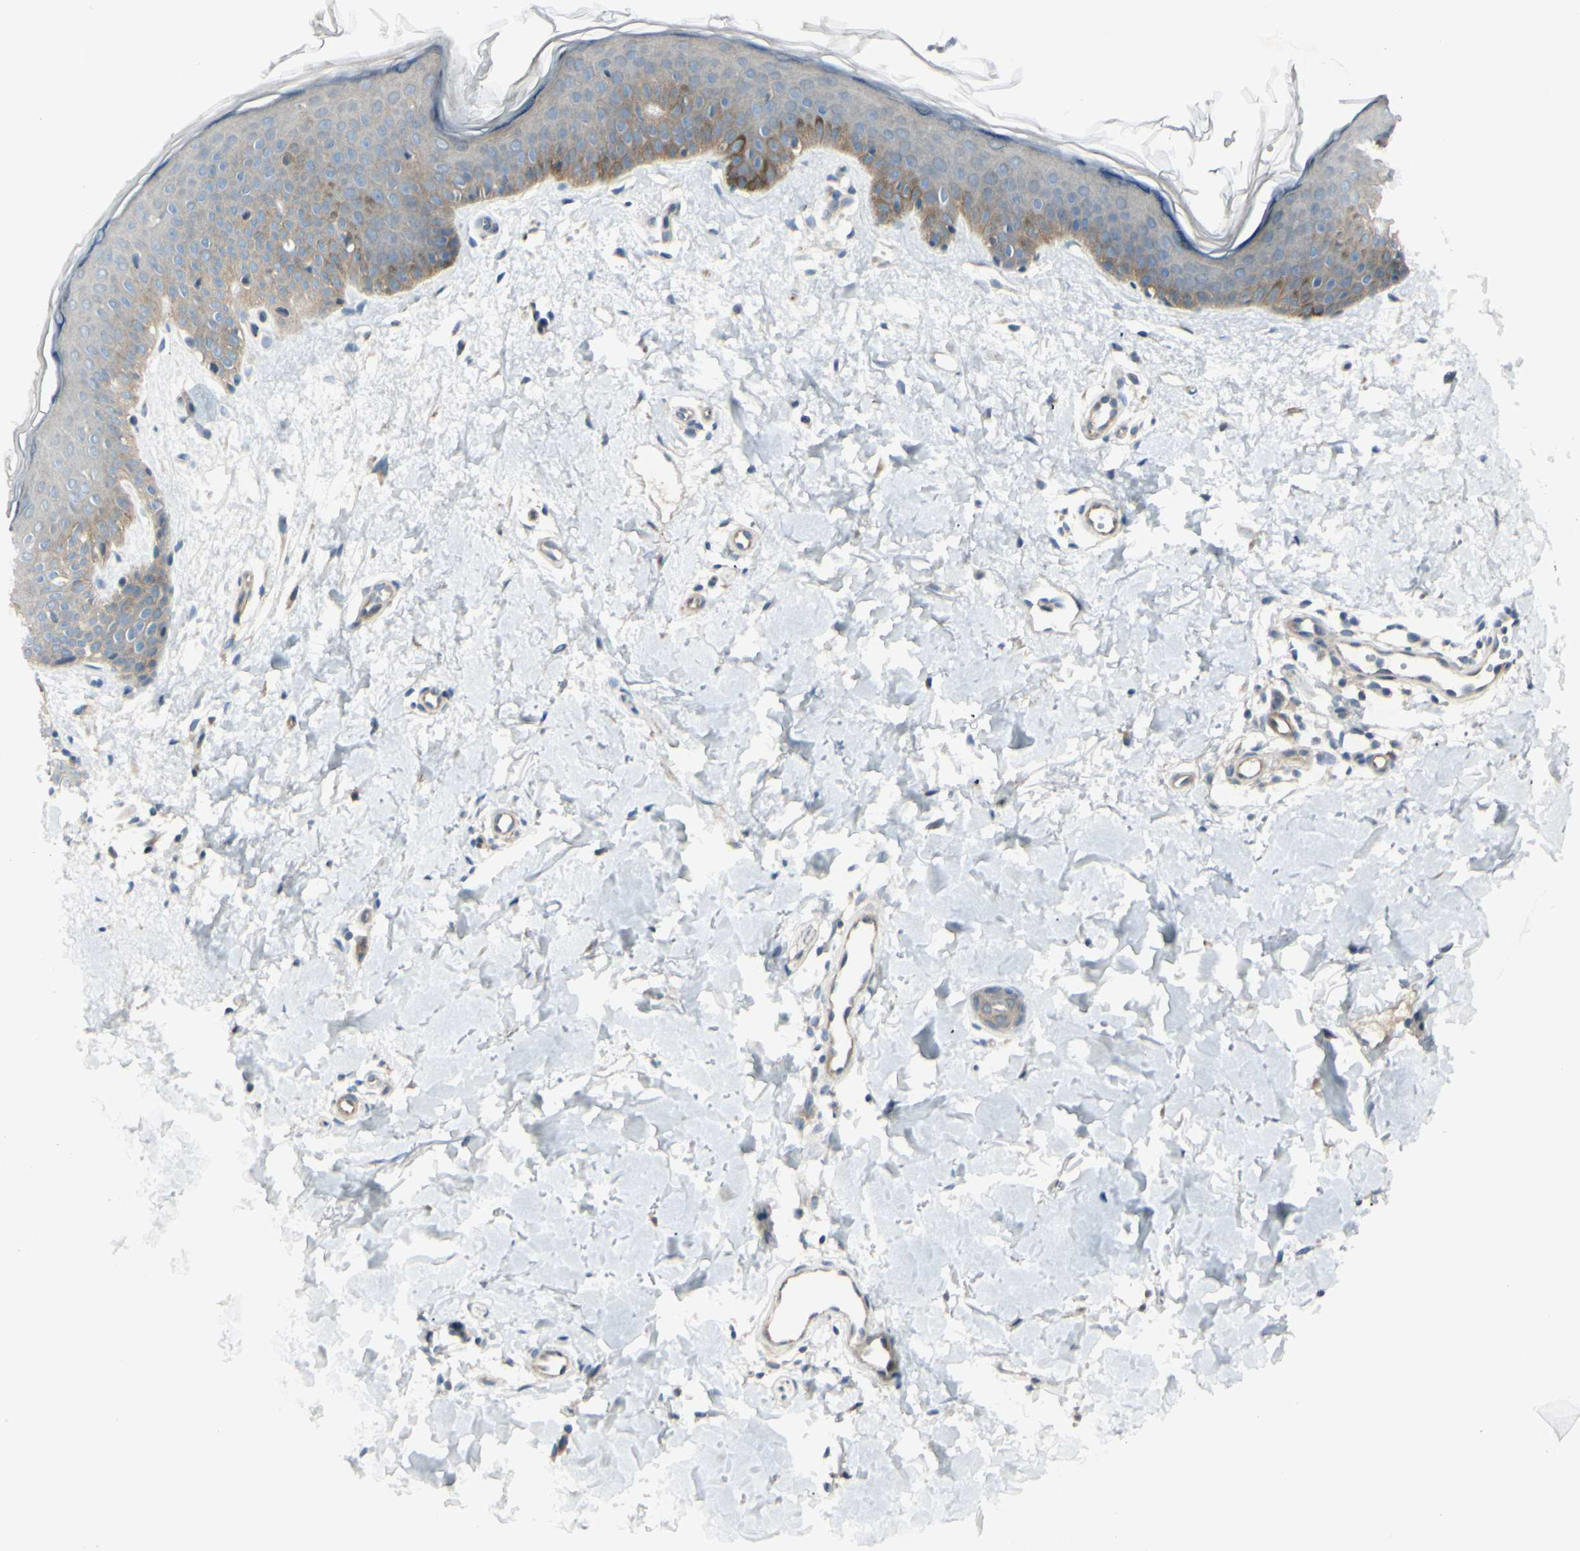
{"staining": {"intensity": "weak", "quantity": ">75%", "location": "cytoplasmic/membranous"}, "tissue": "skin", "cell_type": "Fibroblasts", "image_type": "normal", "snomed": [{"axis": "morphology", "description": "Normal tissue, NOS"}, {"axis": "topography", "description": "Skin"}], "caption": "Immunohistochemistry (IHC) micrograph of normal skin: human skin stained using IHC exhibits low levels of weak protein expression localized specifically in the cytoplasmic/membranous of fibroblasts, appearing as a cytoplasmic/membranous brown color.", "gene": "LRRK1", "patient": {"sex": "female", "age": 56}}